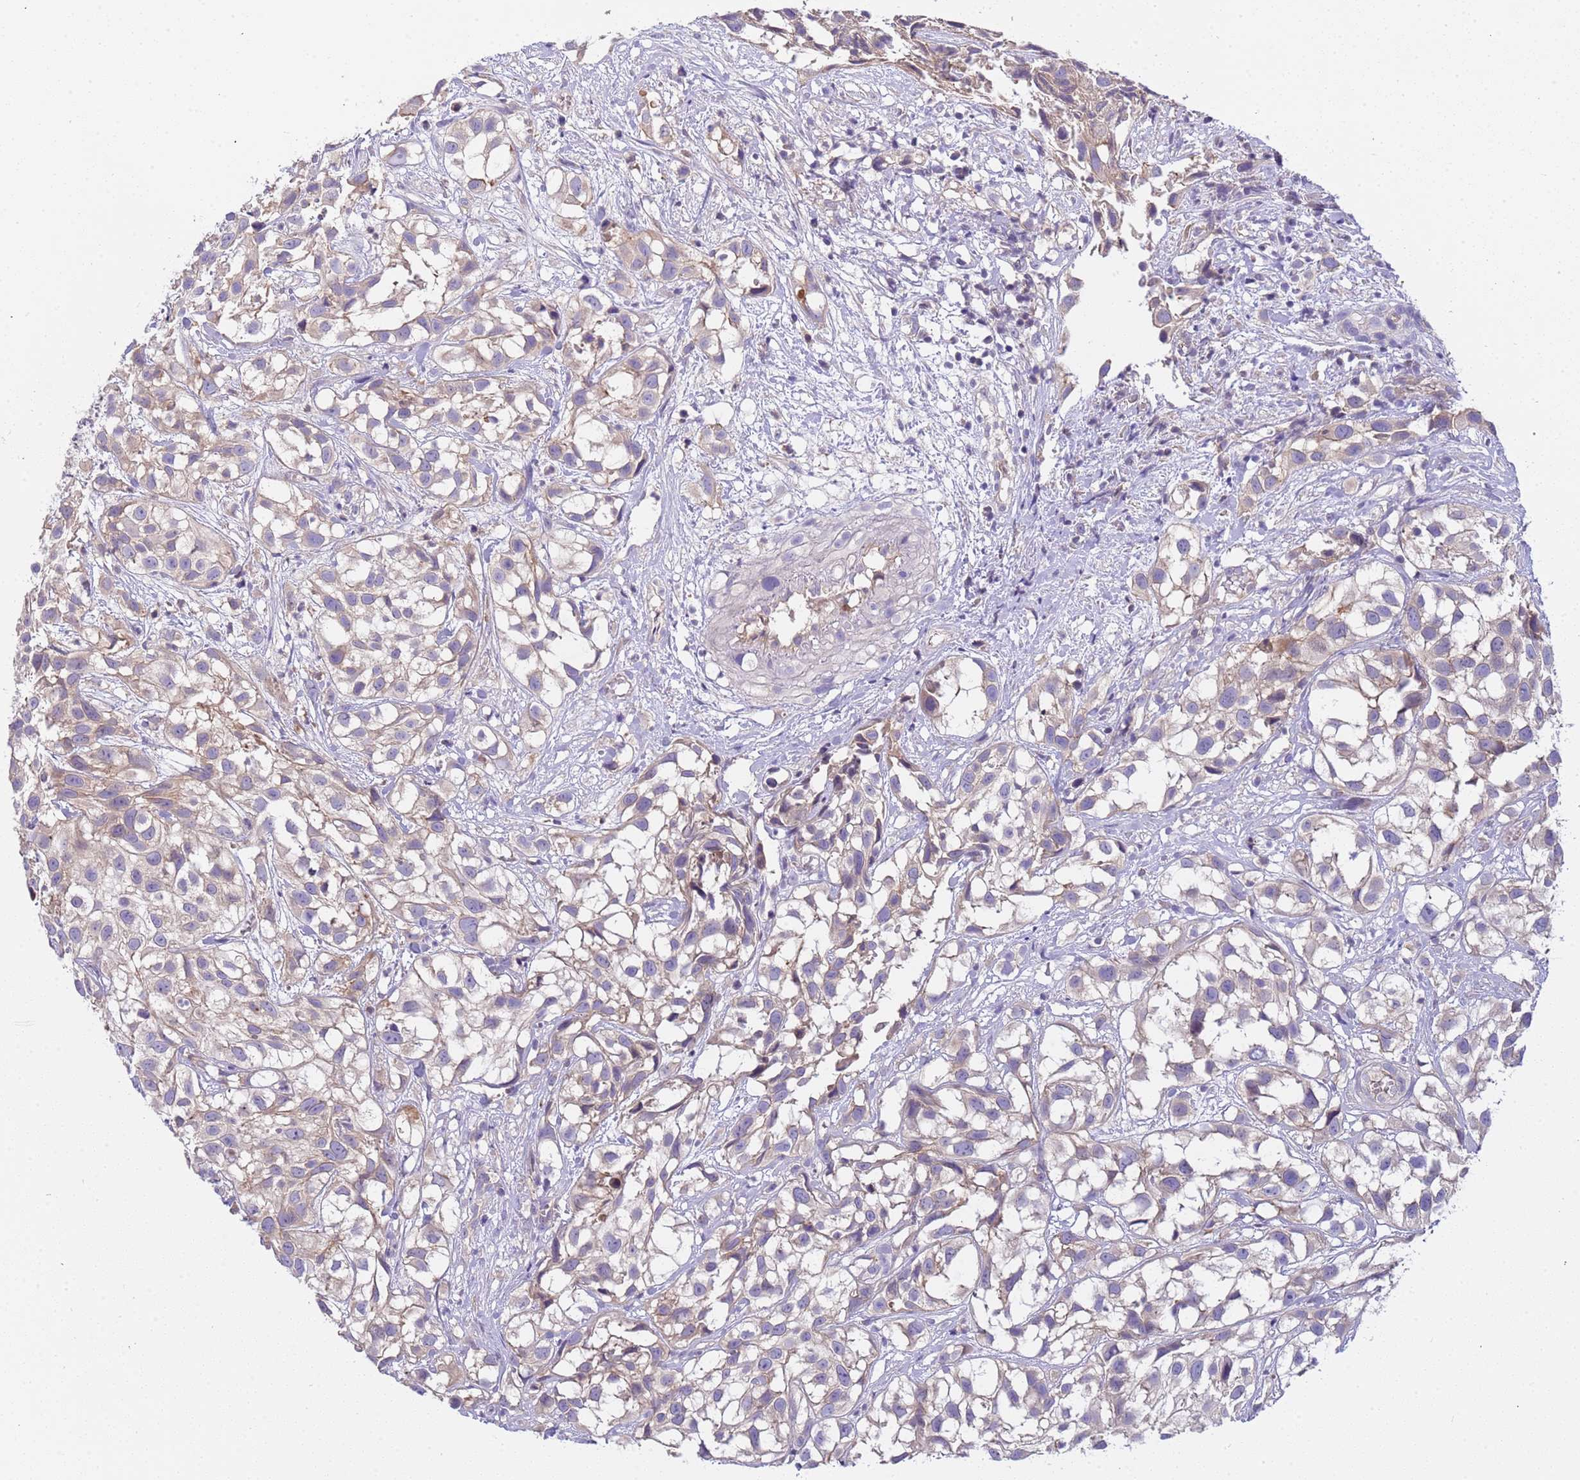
{"staining": {"intensity": "weak", "quantity": "<25%", "location": "cytoplasmic/membranous"}, "tissue": "urothelial cancer", "cell_type": "Tumor cells", "image_type": "cancer", "snomed": [{"axis": "morphology", "description": "Urothelial carcinoma, High grade"}, {"axis": "topography", "description": "Urinary bladder"}], "caption": "Immunohistochemical staining of human high-grade urothelial carcinoma demonstrates no significant positivity in tumor cells.", "gene": "PLCXD3", "patient": {"sex": "male", "age": 56}}